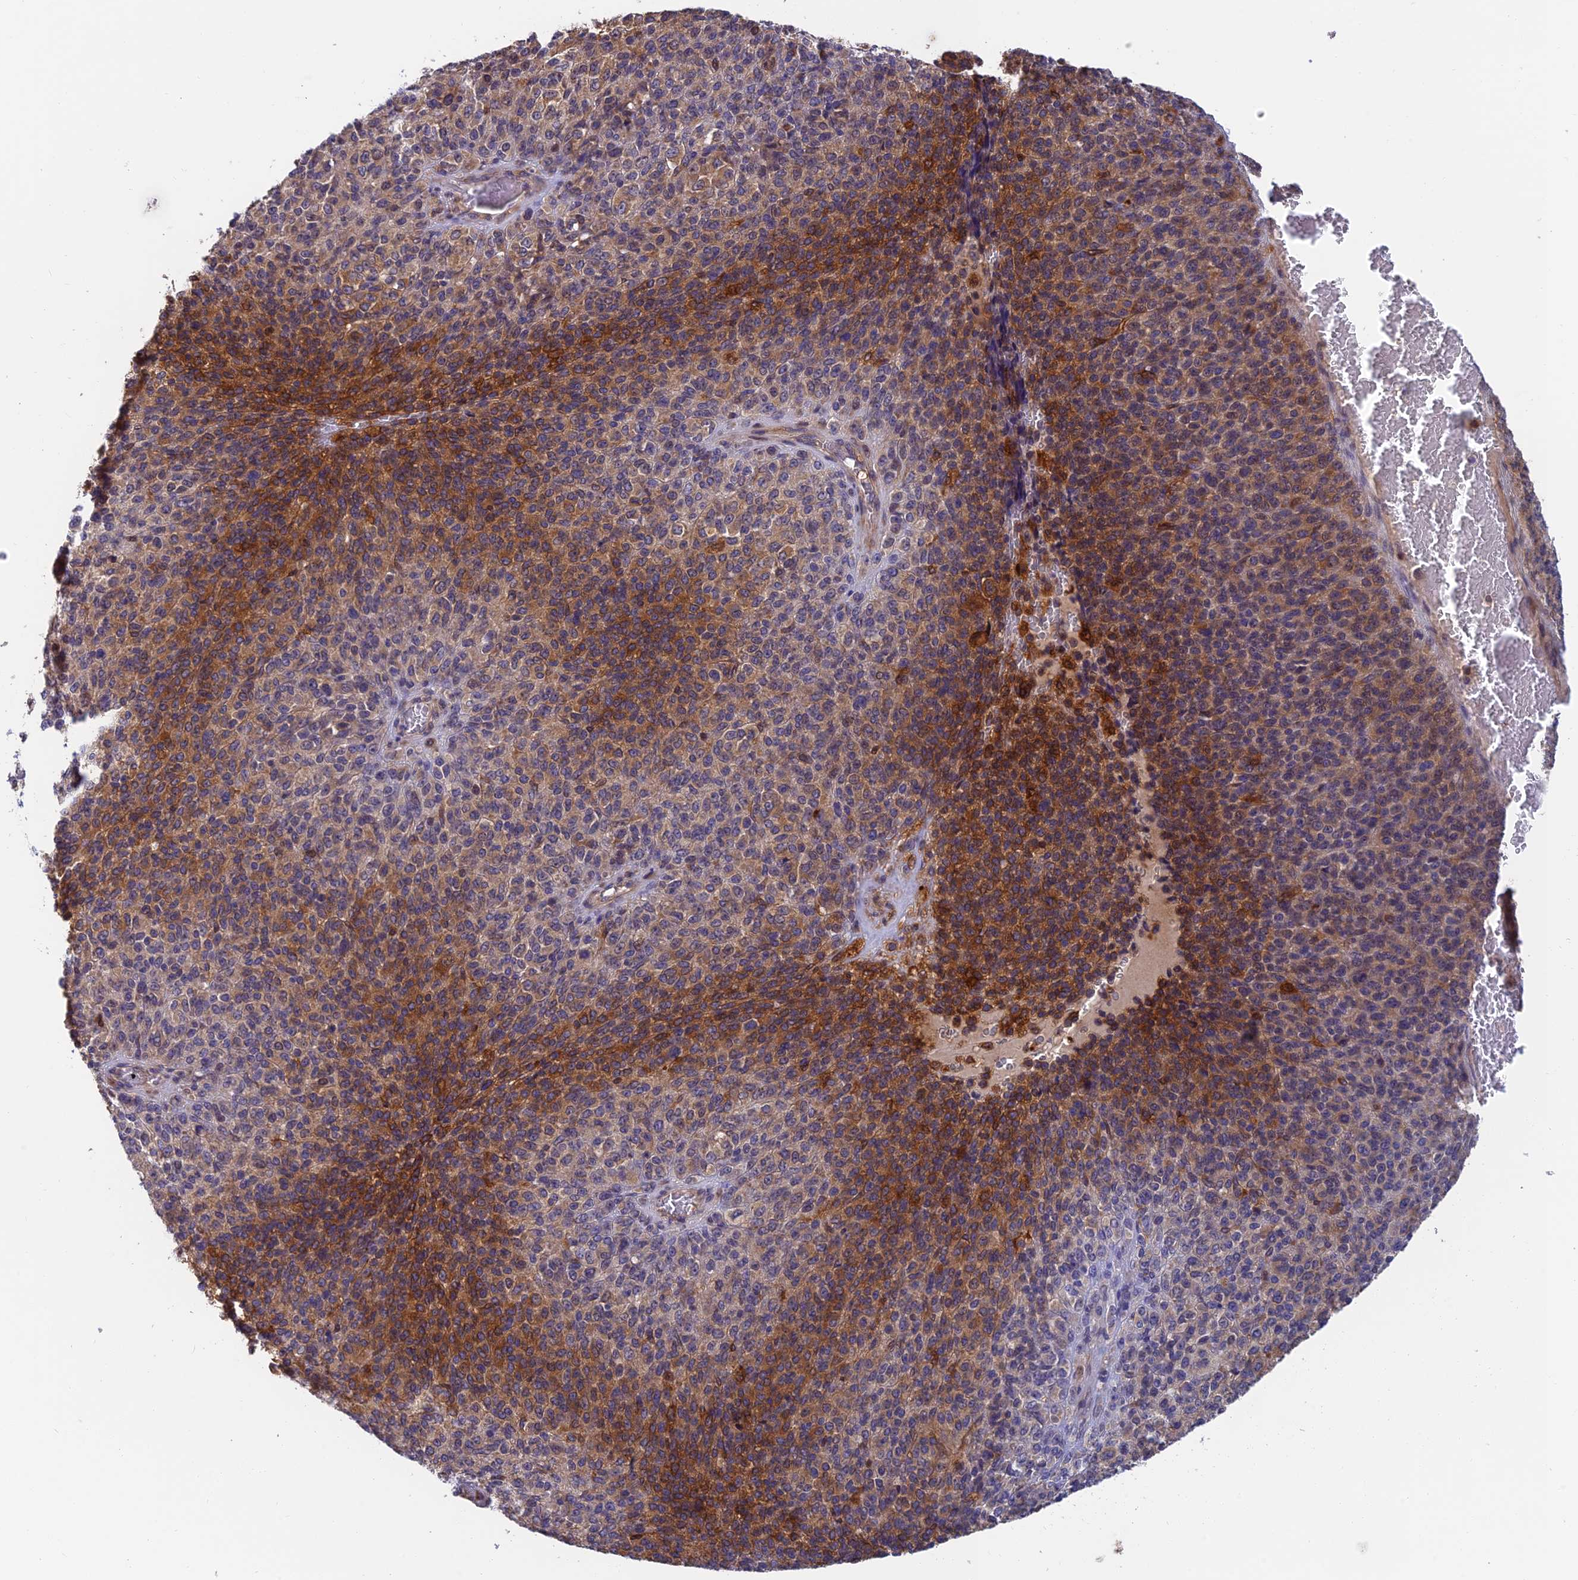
{"staining": {"intensity": "moderate", "quantity": "25%-75%", "location": "cytoplasmic/membranous"}, "tissue": "melanoma", "cell_type": "Tumor cells", "image_type": "cancer", "snomed": [{"axis": "morphology", "description": "Malignant melanoma, Metastatic site"}, {"axis": "topography", "description": "Brain"}], "caption": "Melanoma stained for a protein demonstrates moderate cytoplasmic/membranous positivity in tumor cells.", "gene": "IPO5", "patient": {"sex": "female", "age": 56}}